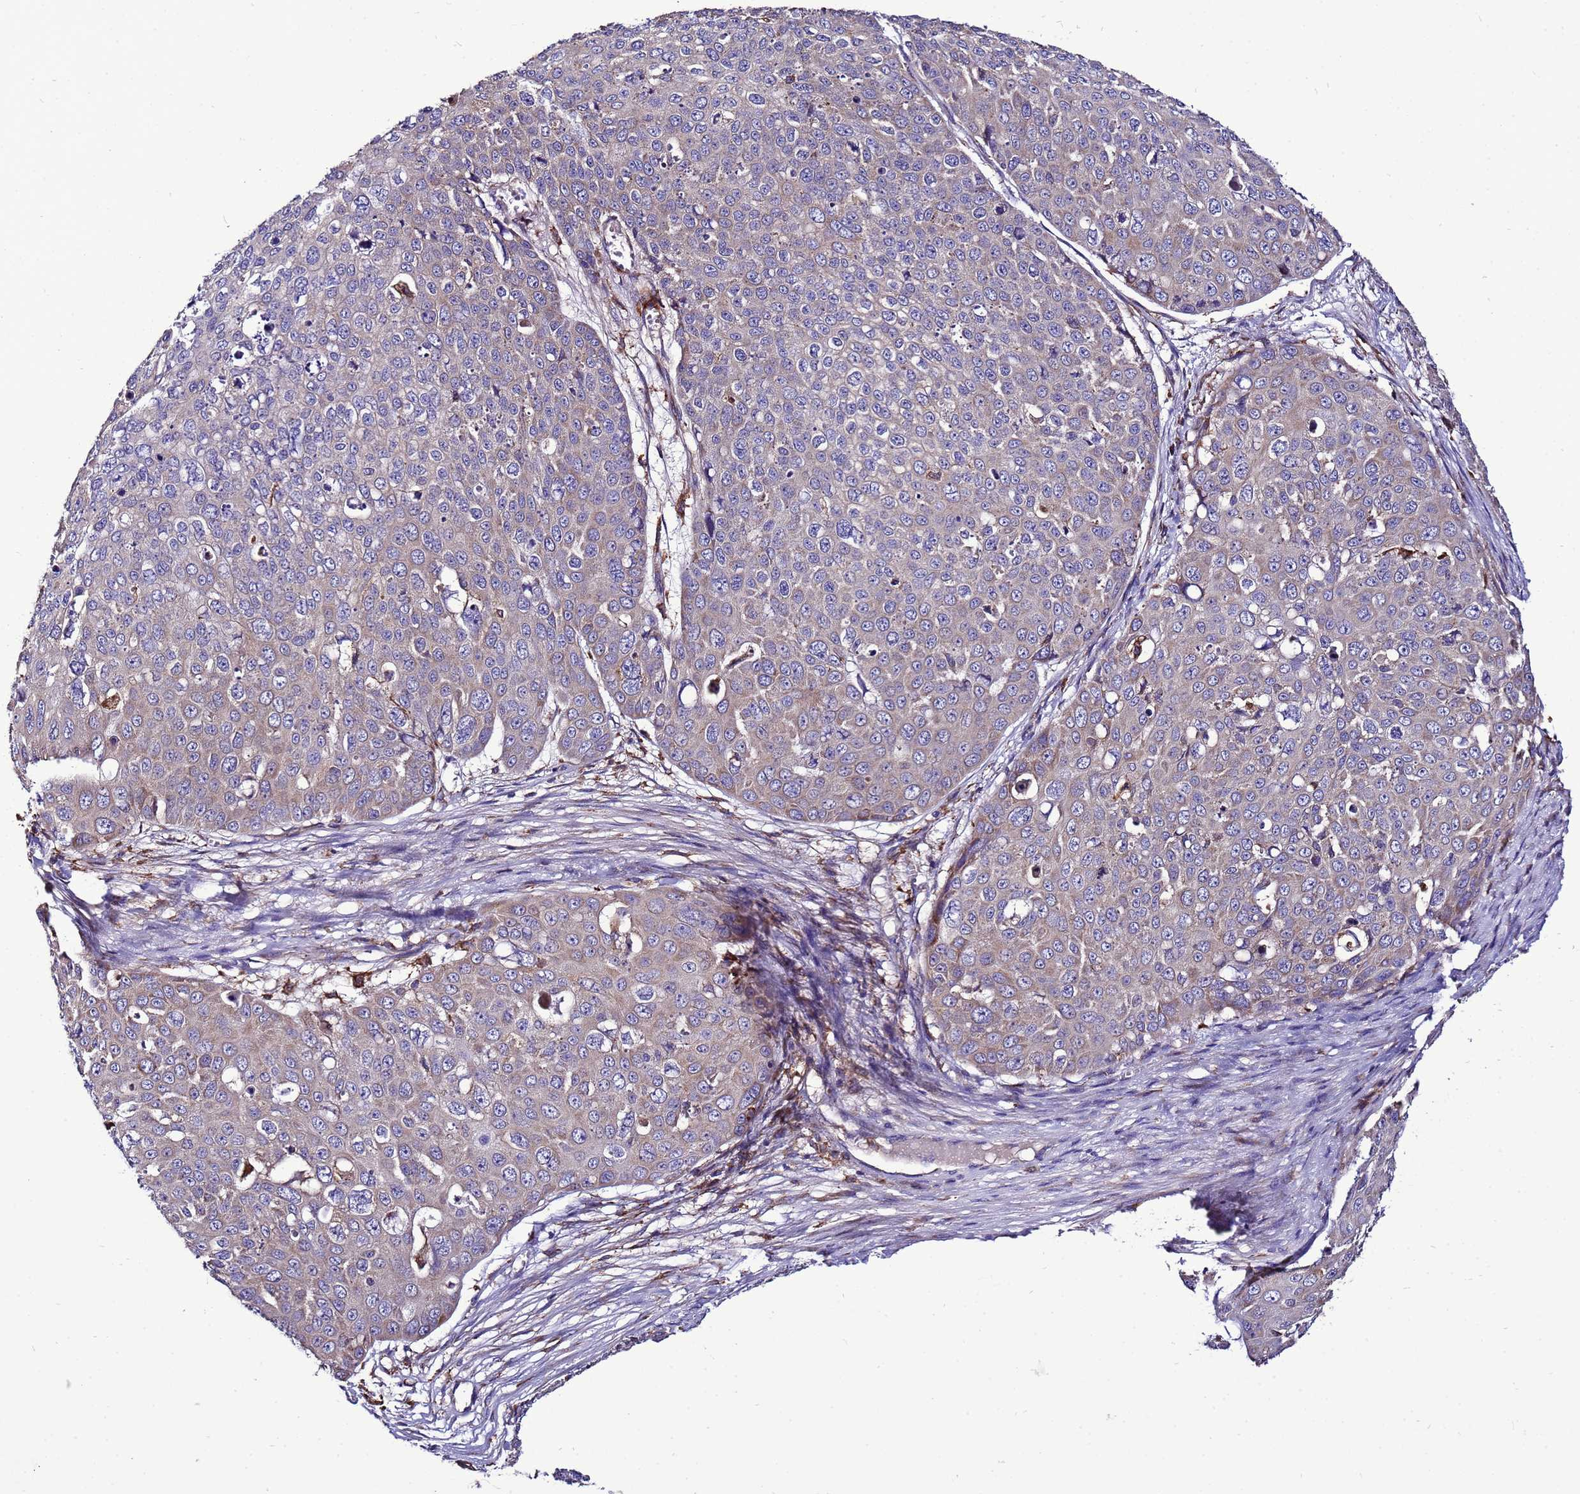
{"staining": {"intensity": "weak", "quantity": "<25%", "location": "cytoplasmic/membranous"}, "tissue": "skin cancer", "cell_type": "Tumor cells", "image_type": "cancer", "snomed": [{"axis": "morphology", "description": "Squamous cell carcinoma, NOS"}, {"axis": "topography", "description": "Skin"}], "caption": "This is a photomicrograph of immunohistochemistry staining of squamous cell carcinoma (skin), which shows no staining in tumor cells.", "gene": "ANTKMT", "patient": {"sex": "male", "age": 71}}